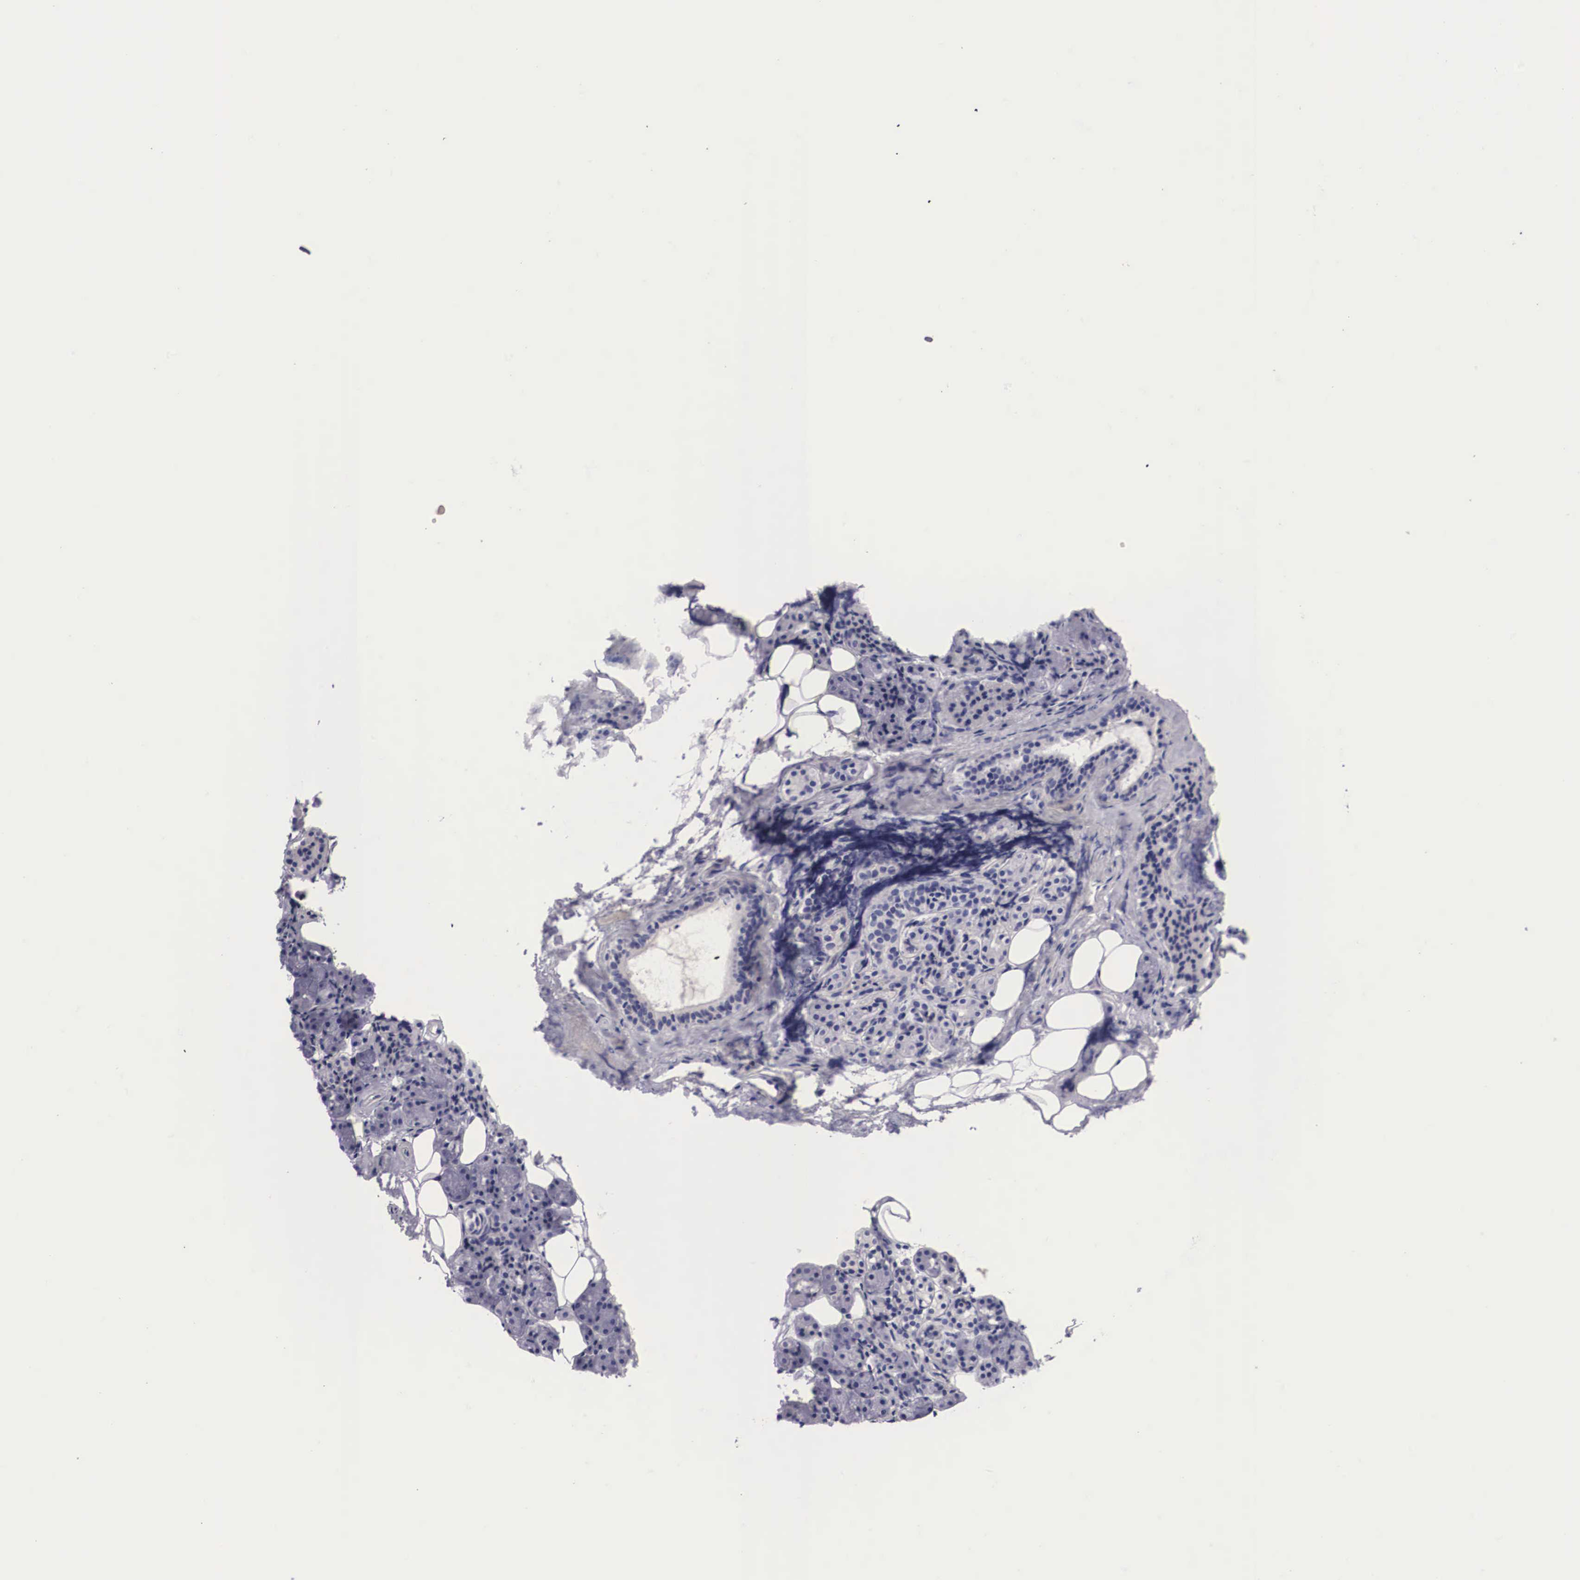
{"staining": {"intensity": "negative", "quantity": "none", "location": "none"}, "tissue": "salivary gland", "cell_type": "Glandular cells", "image_type": "normal", "snomed": [{"axis": "morphology", "description": "Normal tissue, NOS"}, {"axis": "topography", "description": "Salivary gland"}], "caption": "DAB immunohistochemical staining of normal human salivary gland exhibits no significant positivity in glandular cells. (DAB immunohistochemistry (IHC) with hematoxylin counter stain).", "gene": "RENBP", "patient": {"sex": "female", "age": 55}}